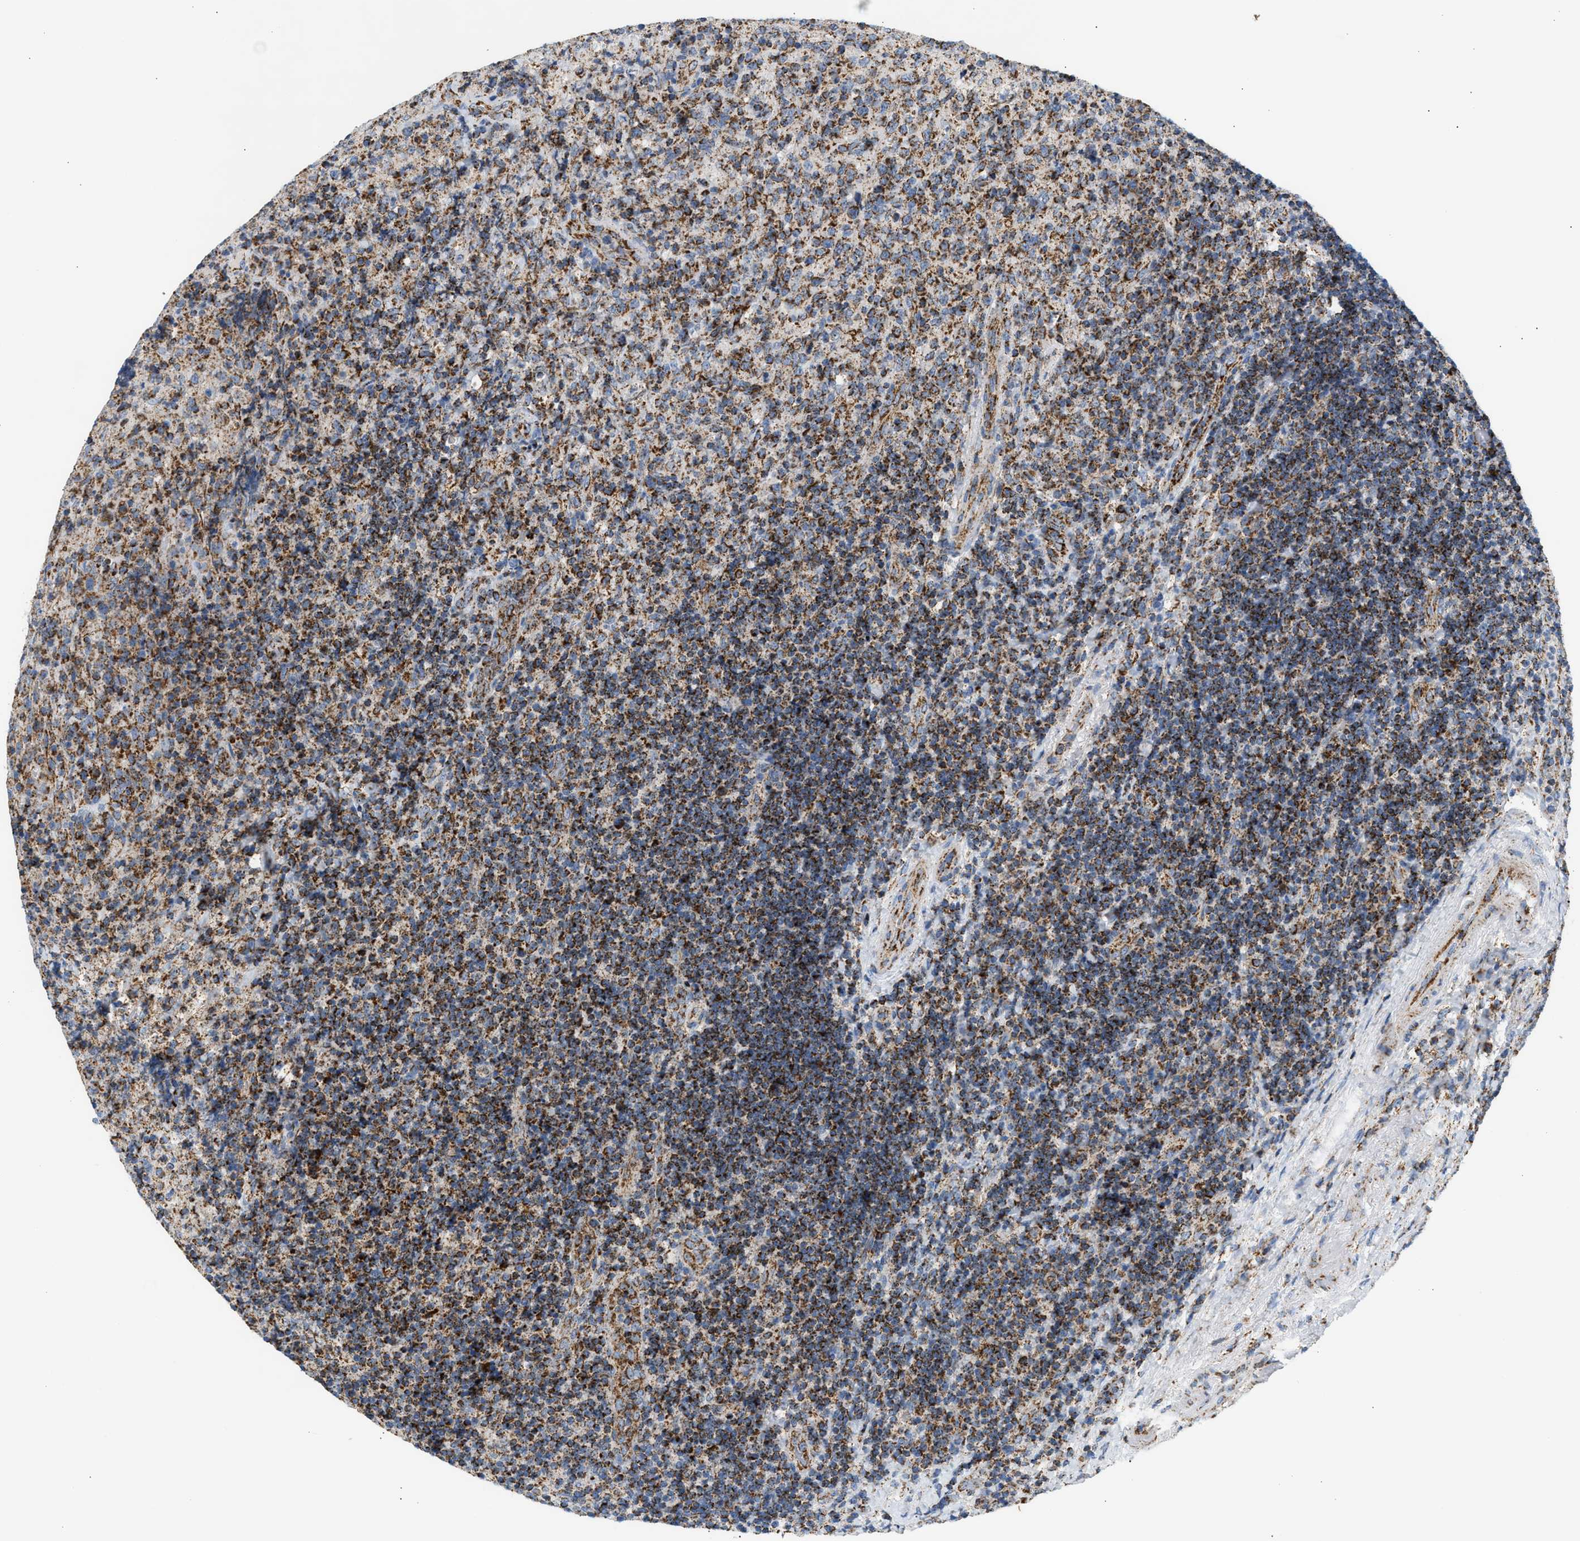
{"staining": {"intensity": "moderate", "quantity": ">75%", "location": "cytoplasmic/membranous"}, "tissue": "lymphoma", "cell_type": "Tumor cells", "image_type": "cancer", "snomed": [{"axis": "morphology", "description": "Malignant lymphoma, non-Hodgkin's type, High grade"}, {"axis": "topography", "description": "Tonsil"}], "caption": "Moderate cytoplasmic/membranous protein expression is identified in approximately >75% of tumor cells in high-grade malignant lymphoma, non-Hodgkin's type.", "gene": "OGDH", "patient": {"sex": "female", "age": 36}}